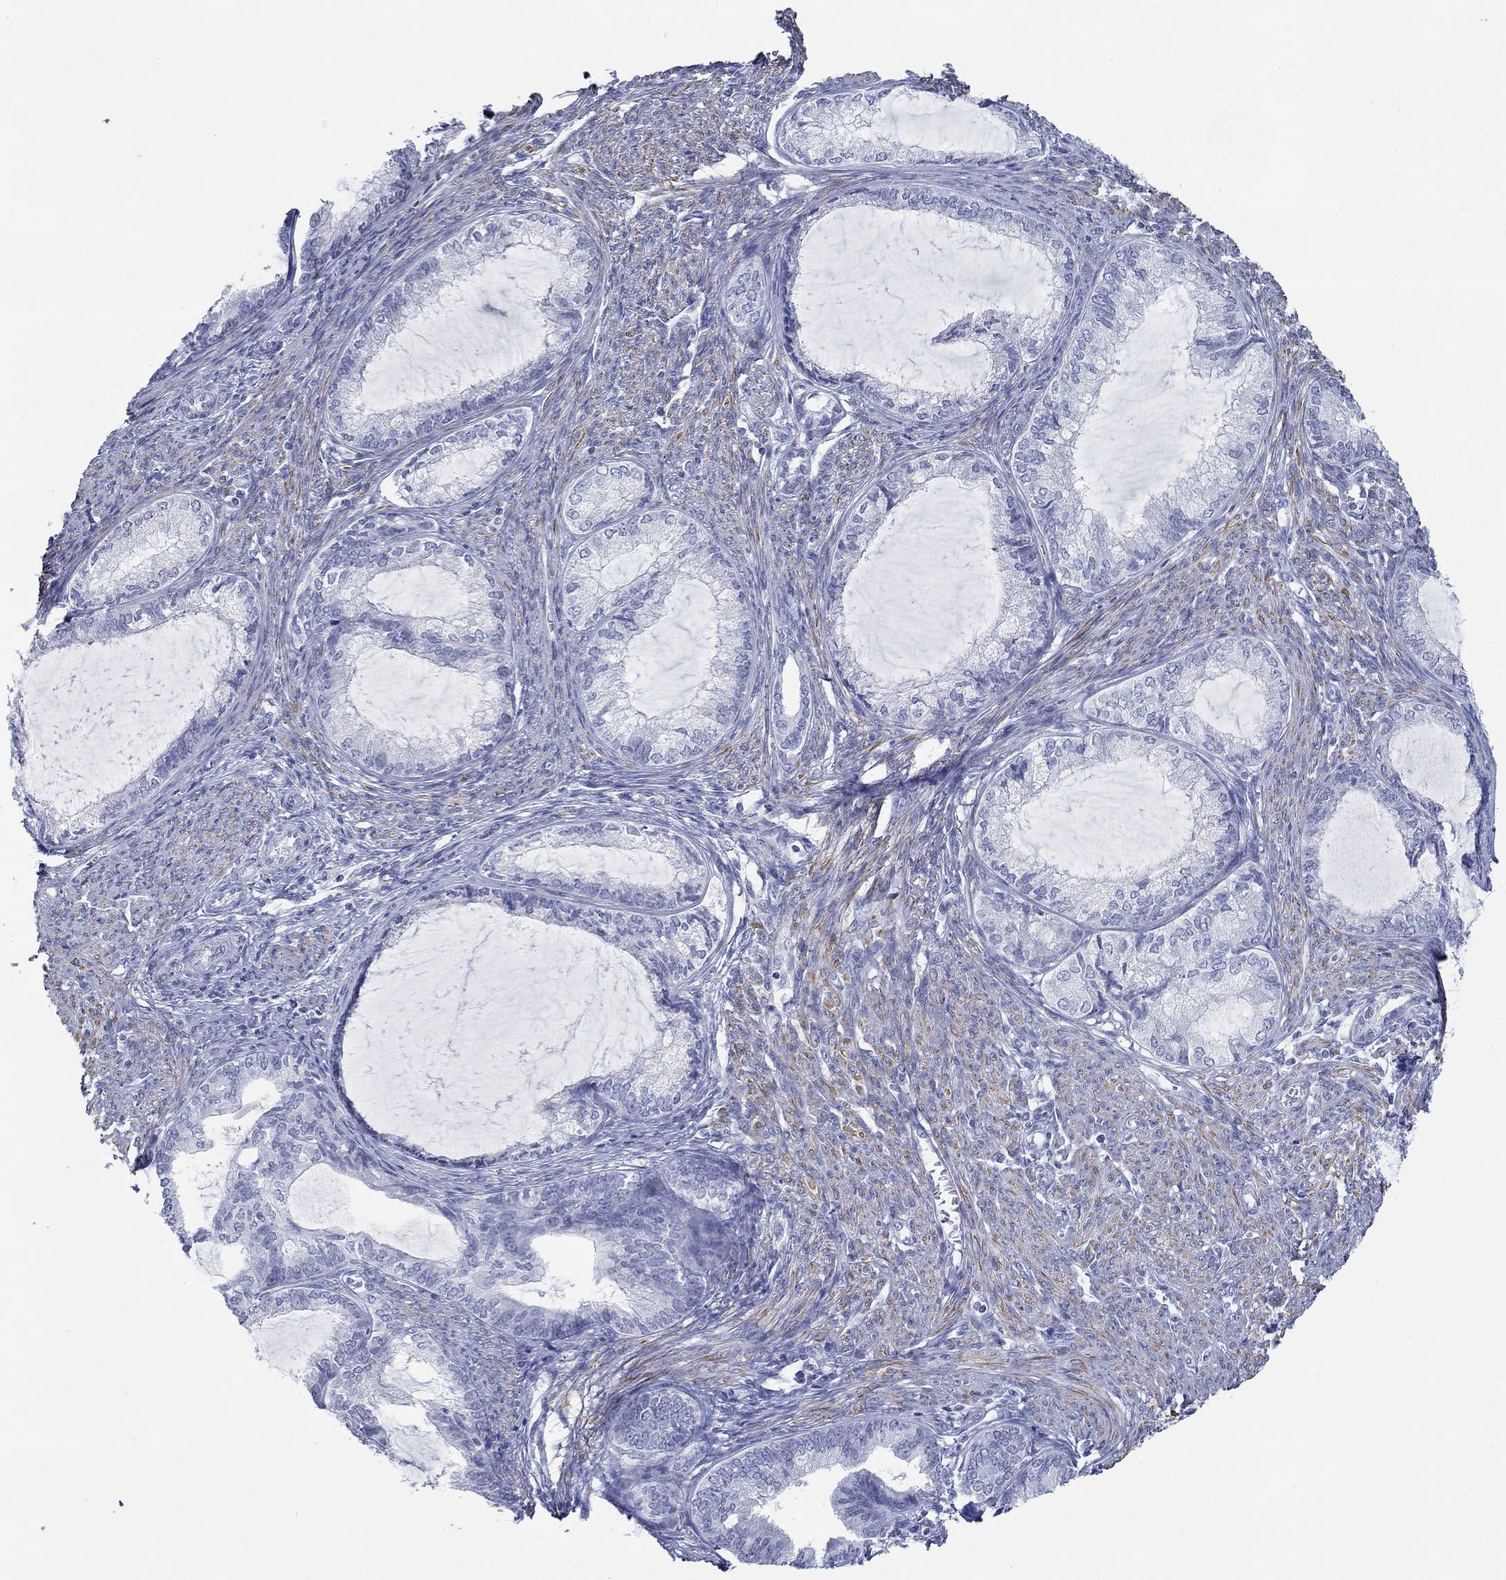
{"staining": {"intensity": "negative", "quantity": "none", "location": "none"}, "tissue": "endometrial cancer", "cell_type": "Tumor cells", "image_type": "cancer", "snomed": [{"axis": "morphology", "description": "Adenocarcinoma, NOS"}, {"axis": "topography", "description": "Endometrium"}], "caption": "Immunohistochemistry (IHC) image of endometrial adenocarcinoma stained for a protein (brown), which demonstrates no positivity in tumor cells.", "gene": "PDYN", "patient": {"sex": "female", "age": 86}}